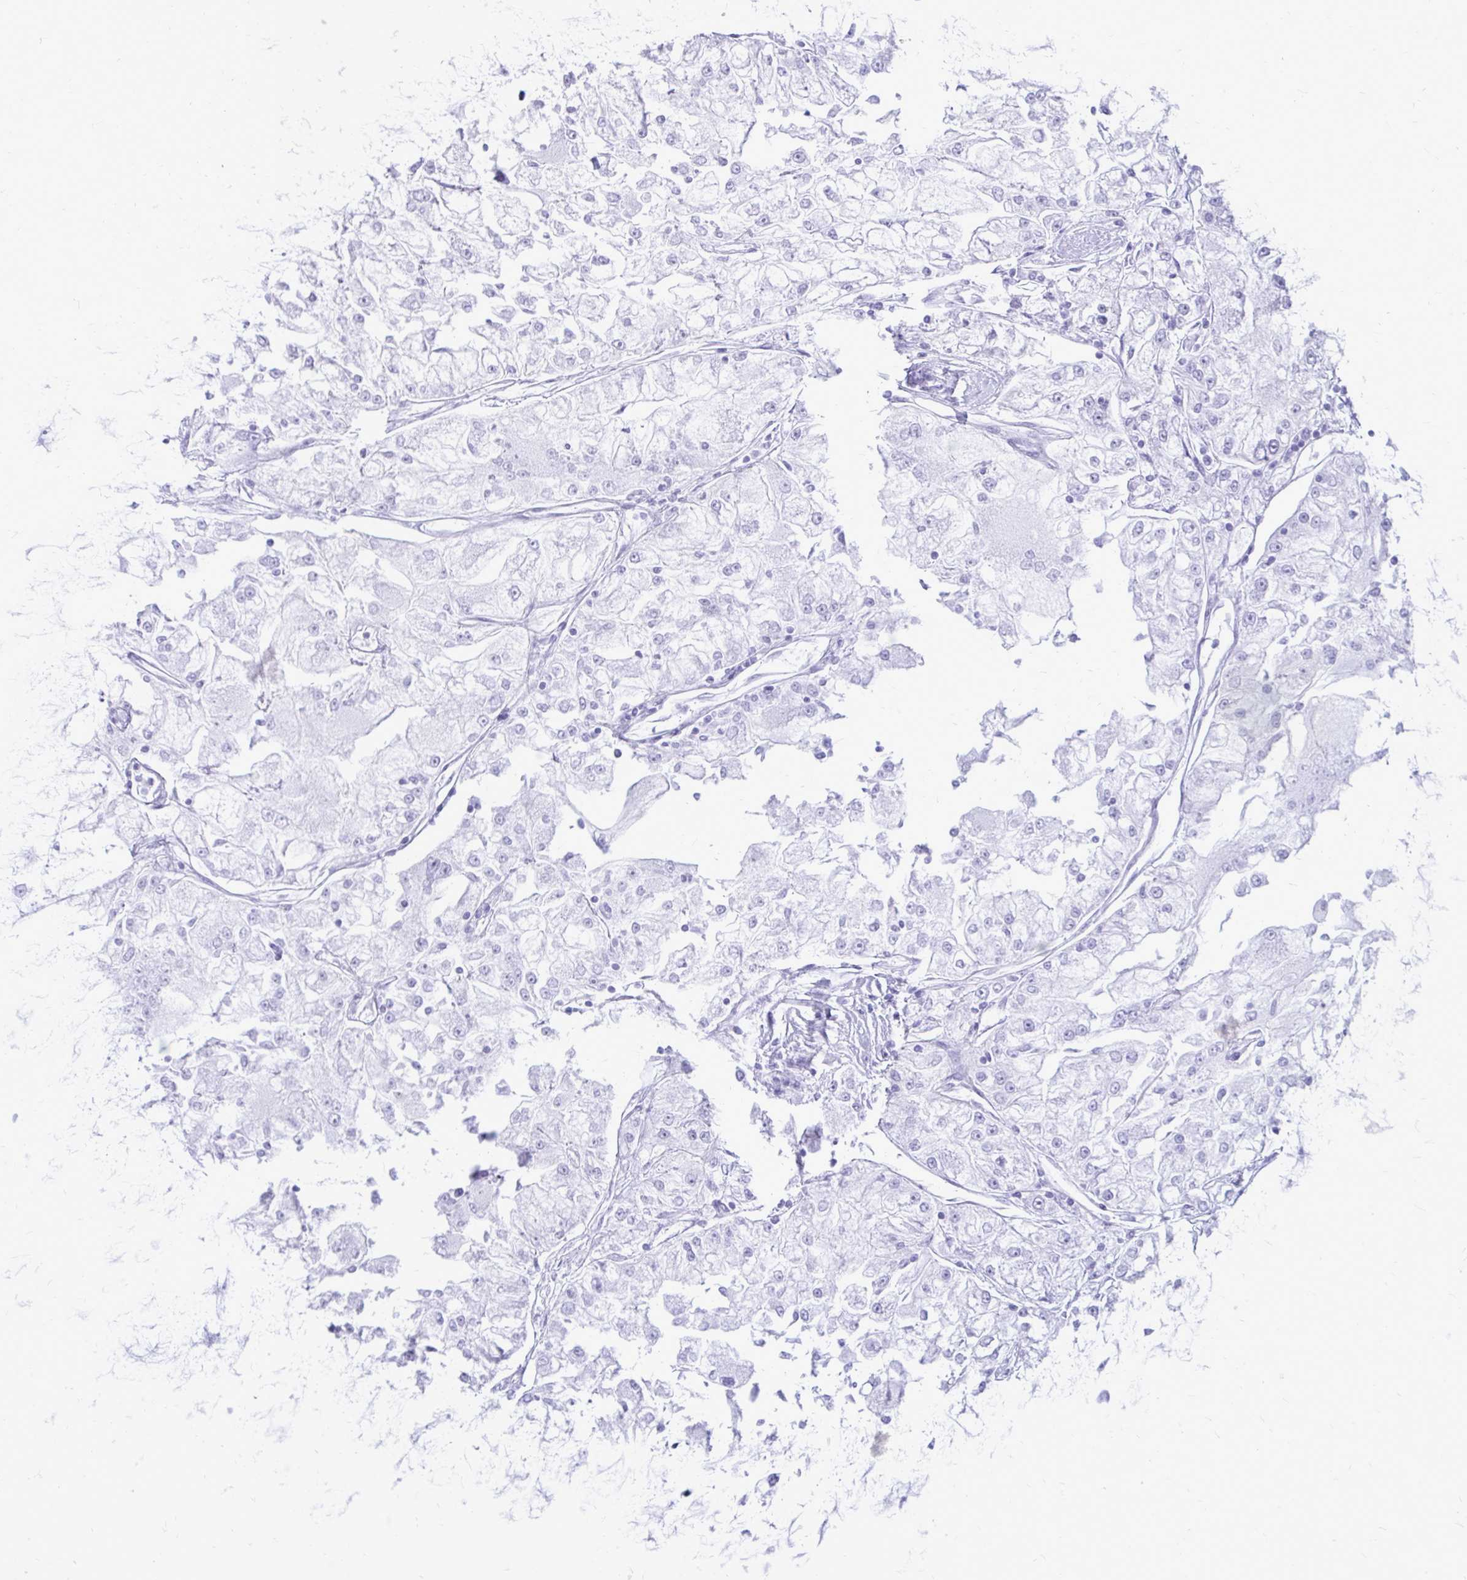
{"staining": {"intensity": "negative", "quantity": "none", "location": "none"}, "tissue": "renal cancer", "cell_type": "Tumor cells", "image_type": "cancer", "snomed": [{"axis": "morphology", "description": "Adenocarcinoma, NOS"}, {"axis": "topography", "description": "Kidney"}], "caption": "Tumor cells are negative for brown protein staining in renal adenocarcinoma.", "gene": "OR10R2", "patient": {"sex": "female", "age": 72}}